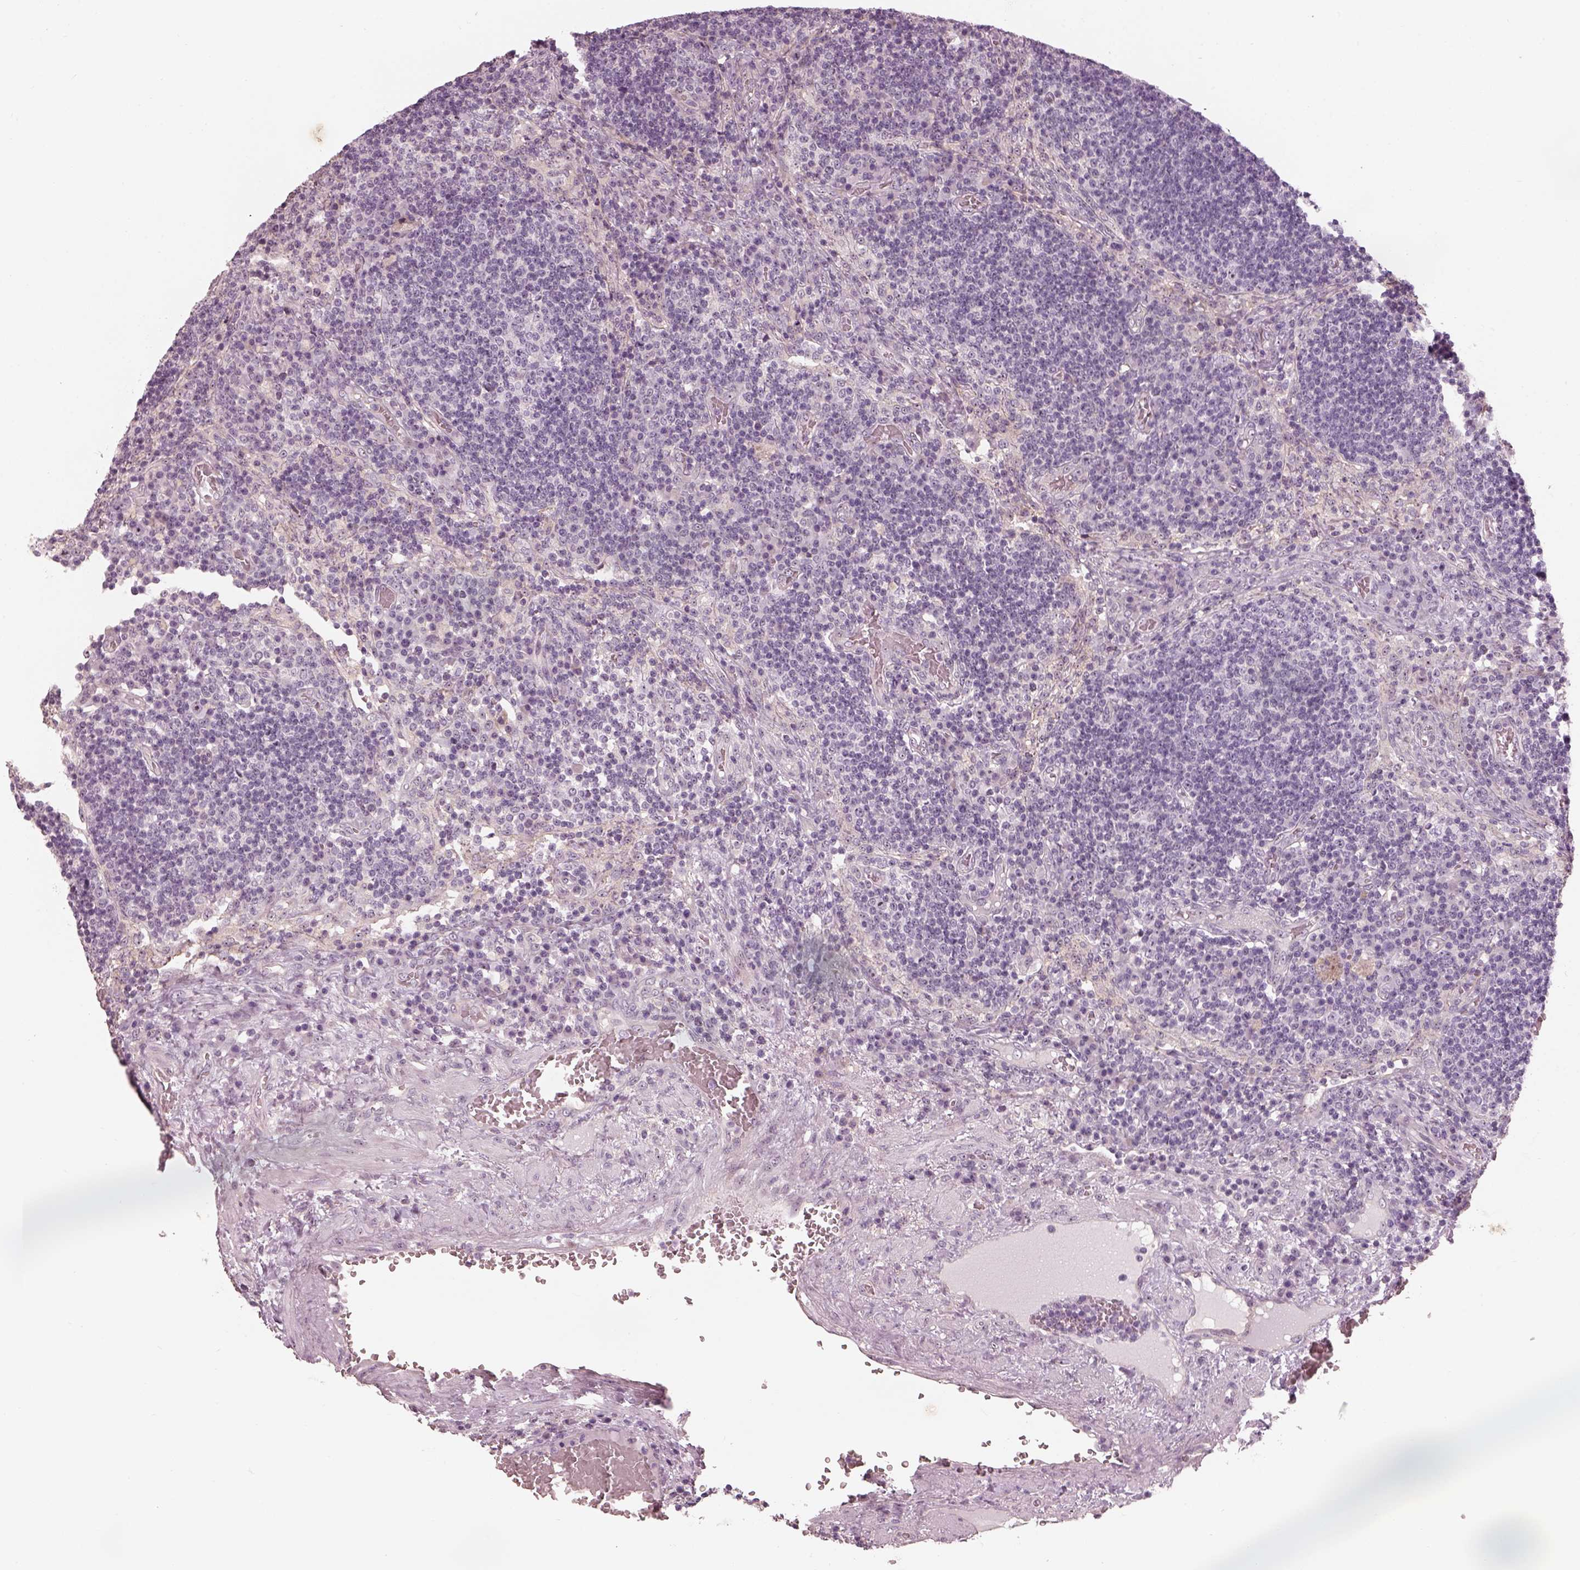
{"staining": {"intensity": "negative", "quantity": "none", "location": "none"}, "tissue": "lymph node", "cell_type": "Germinal center cells", "image_type": "normal", "snomed": [{"axis": "morphology", "description": "Normal tissue, NOS"}, {"axis": "topography", "description": "Lymph node"}], "caption": "Normal lymph node was stained to show a protein in brown. There is no significant expression in germinal center cells.", "gene": "CDS1", "patient": {"sex": "male", "age": 63}}